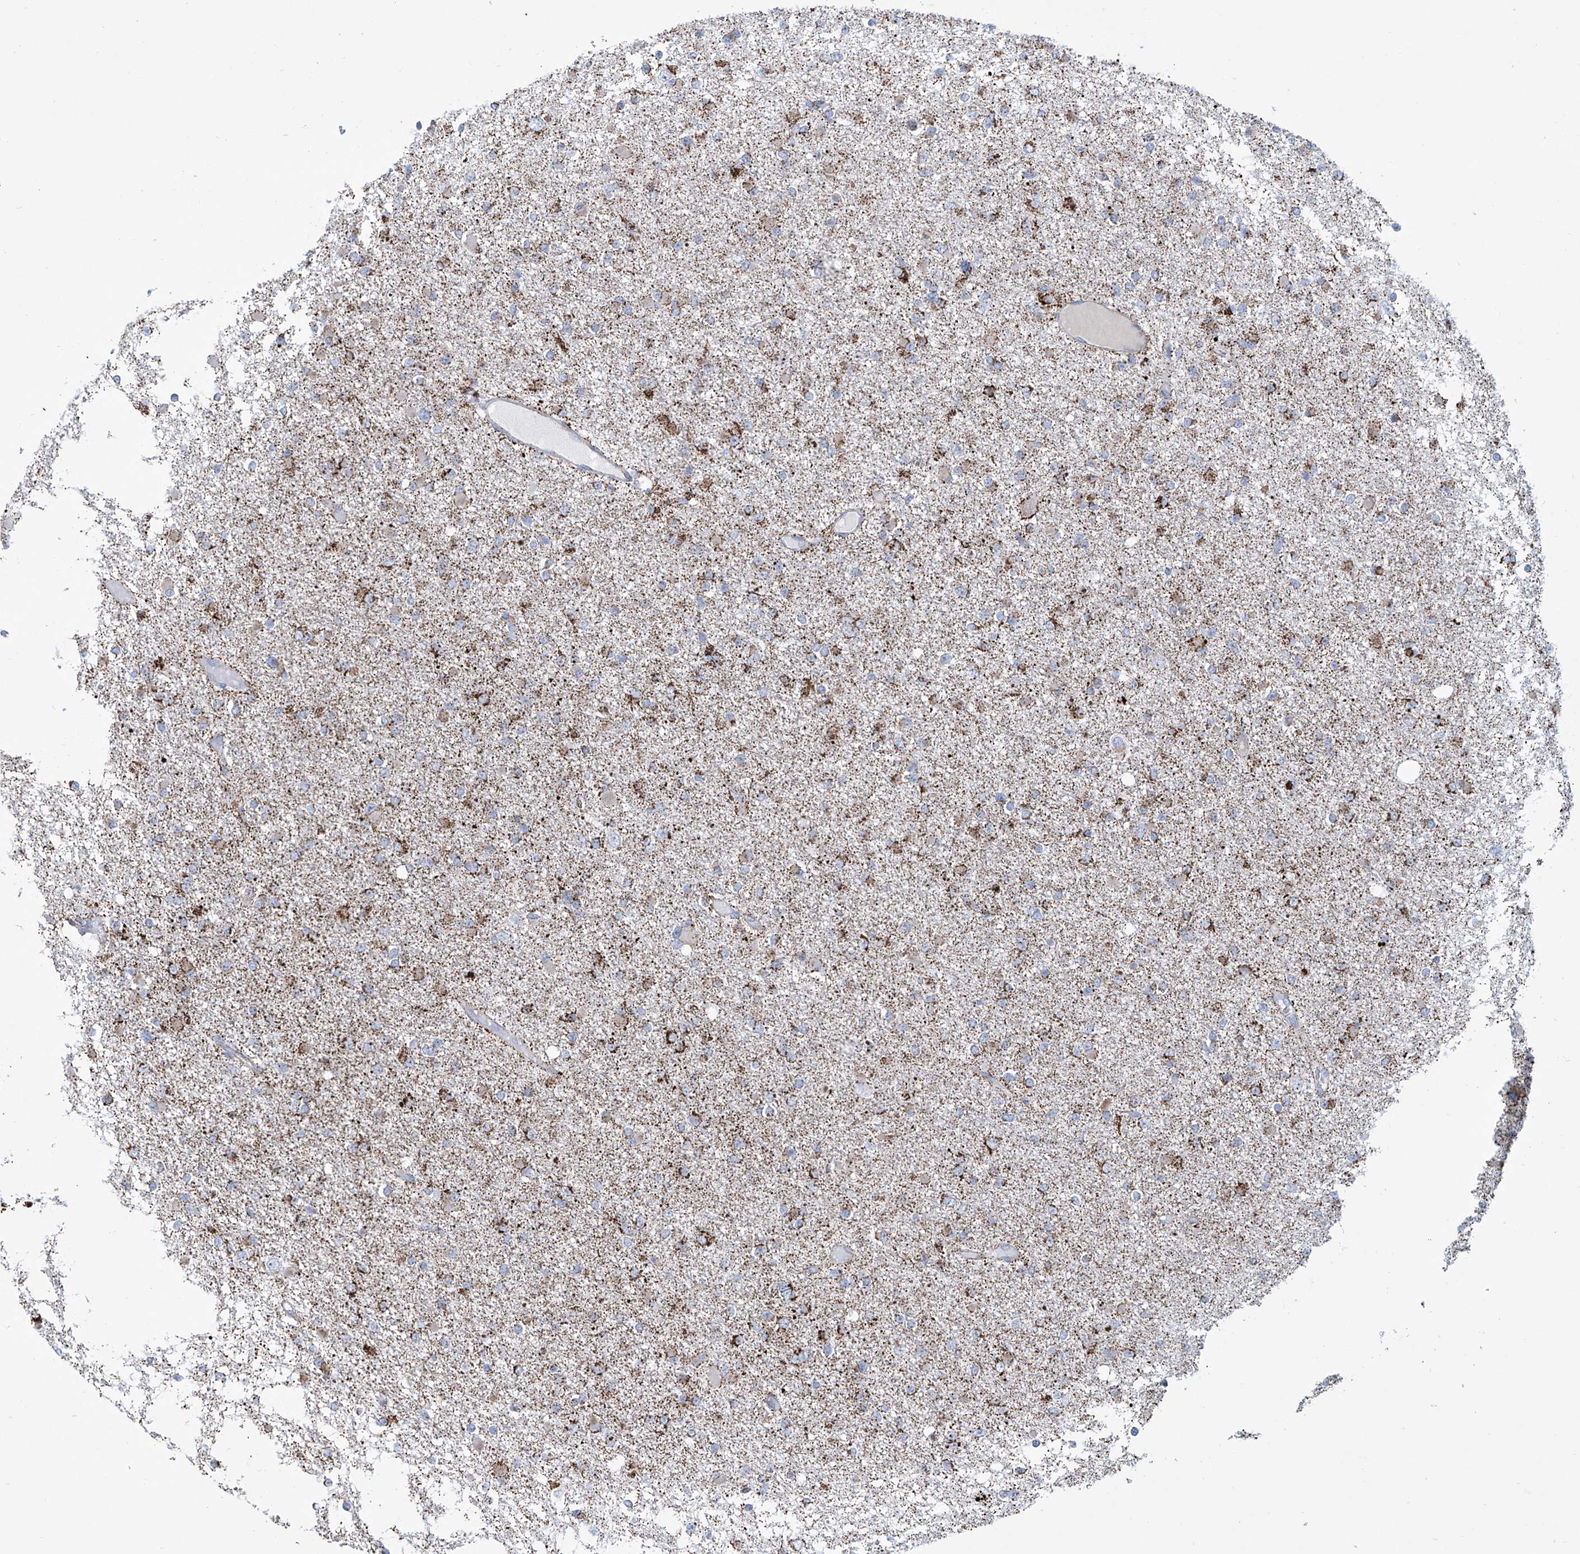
{"staining": {"intensity": "strong", "quantity": "25%-75%", "location": "cytoplasmic/membranous"}, "tissue": "glioma", "cell_type": "Tumor cells", "image_type": "cancer", "snomed": [{"axis": "morphology", "description": "Glioma, malignant, Low grade"}, {"axis": "topography", "description": "Brain"}], "caption": "A brown stain highlights strong cytoplasmic/membranous positivity of a protein in human glioma tumor cells.", "gene": "ALDH6A1", "patient": {"sex": "female", "age": 22}}